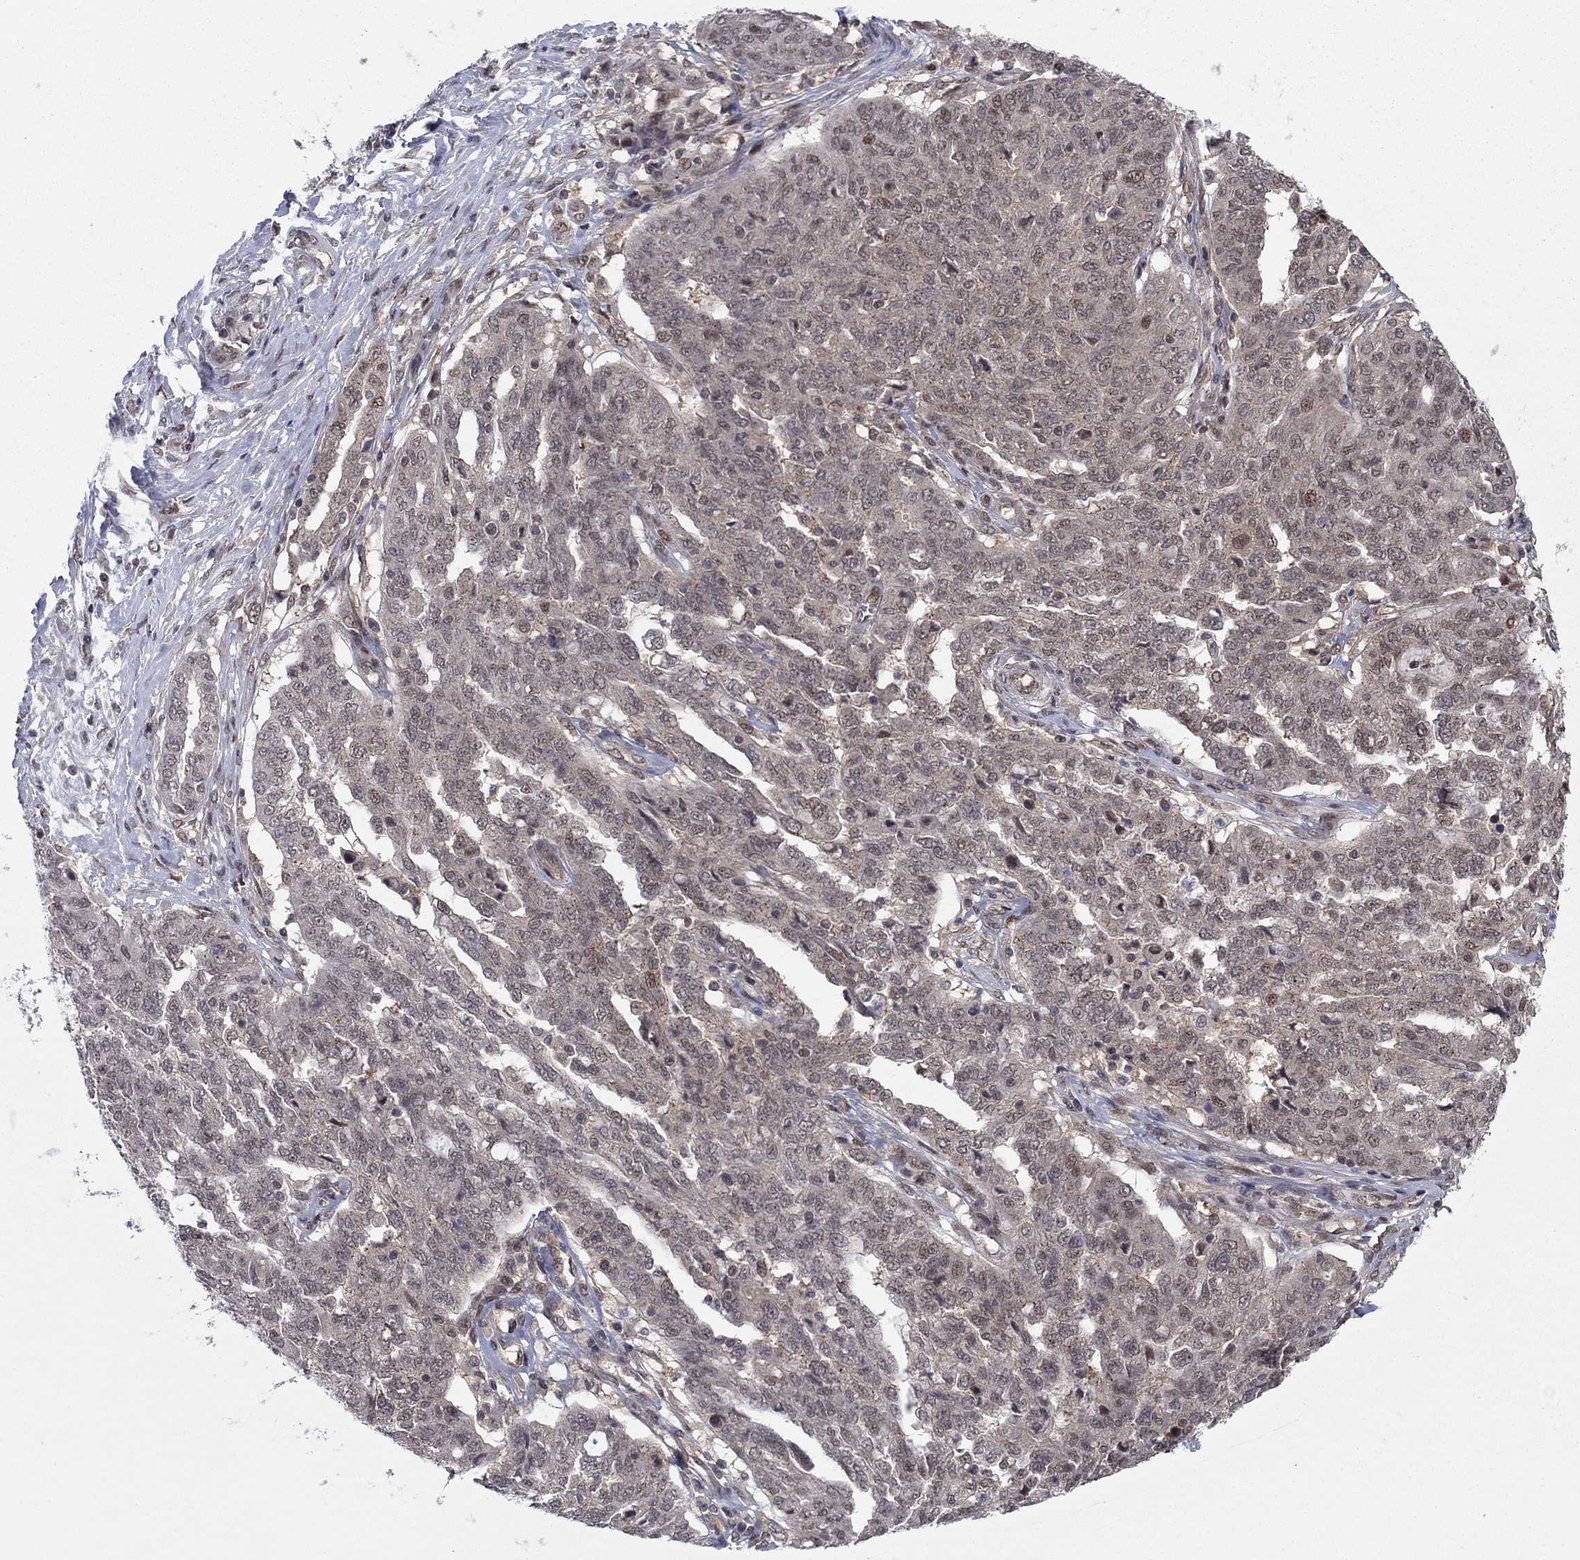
{"staining": {"intensity": "negative", "quantity": "none", "location": "none"}, "tissue": "ovarian cancer", "cell_type": "Tumor cells", "image_type": "cancer", "snomed": [{"axis": "morphology", "description": "Cystadenocarcinoma, serous, NOS"}, {"axis": "topography", "description": "Ovary"}], "caption": "The IHC micrograph has no significant staining in tumor cells of ovarian cancer (serous cystadenocarcinoma) tissue.", "gene": "PSMC1", "patient": {"sex": "female", "age": 67}}